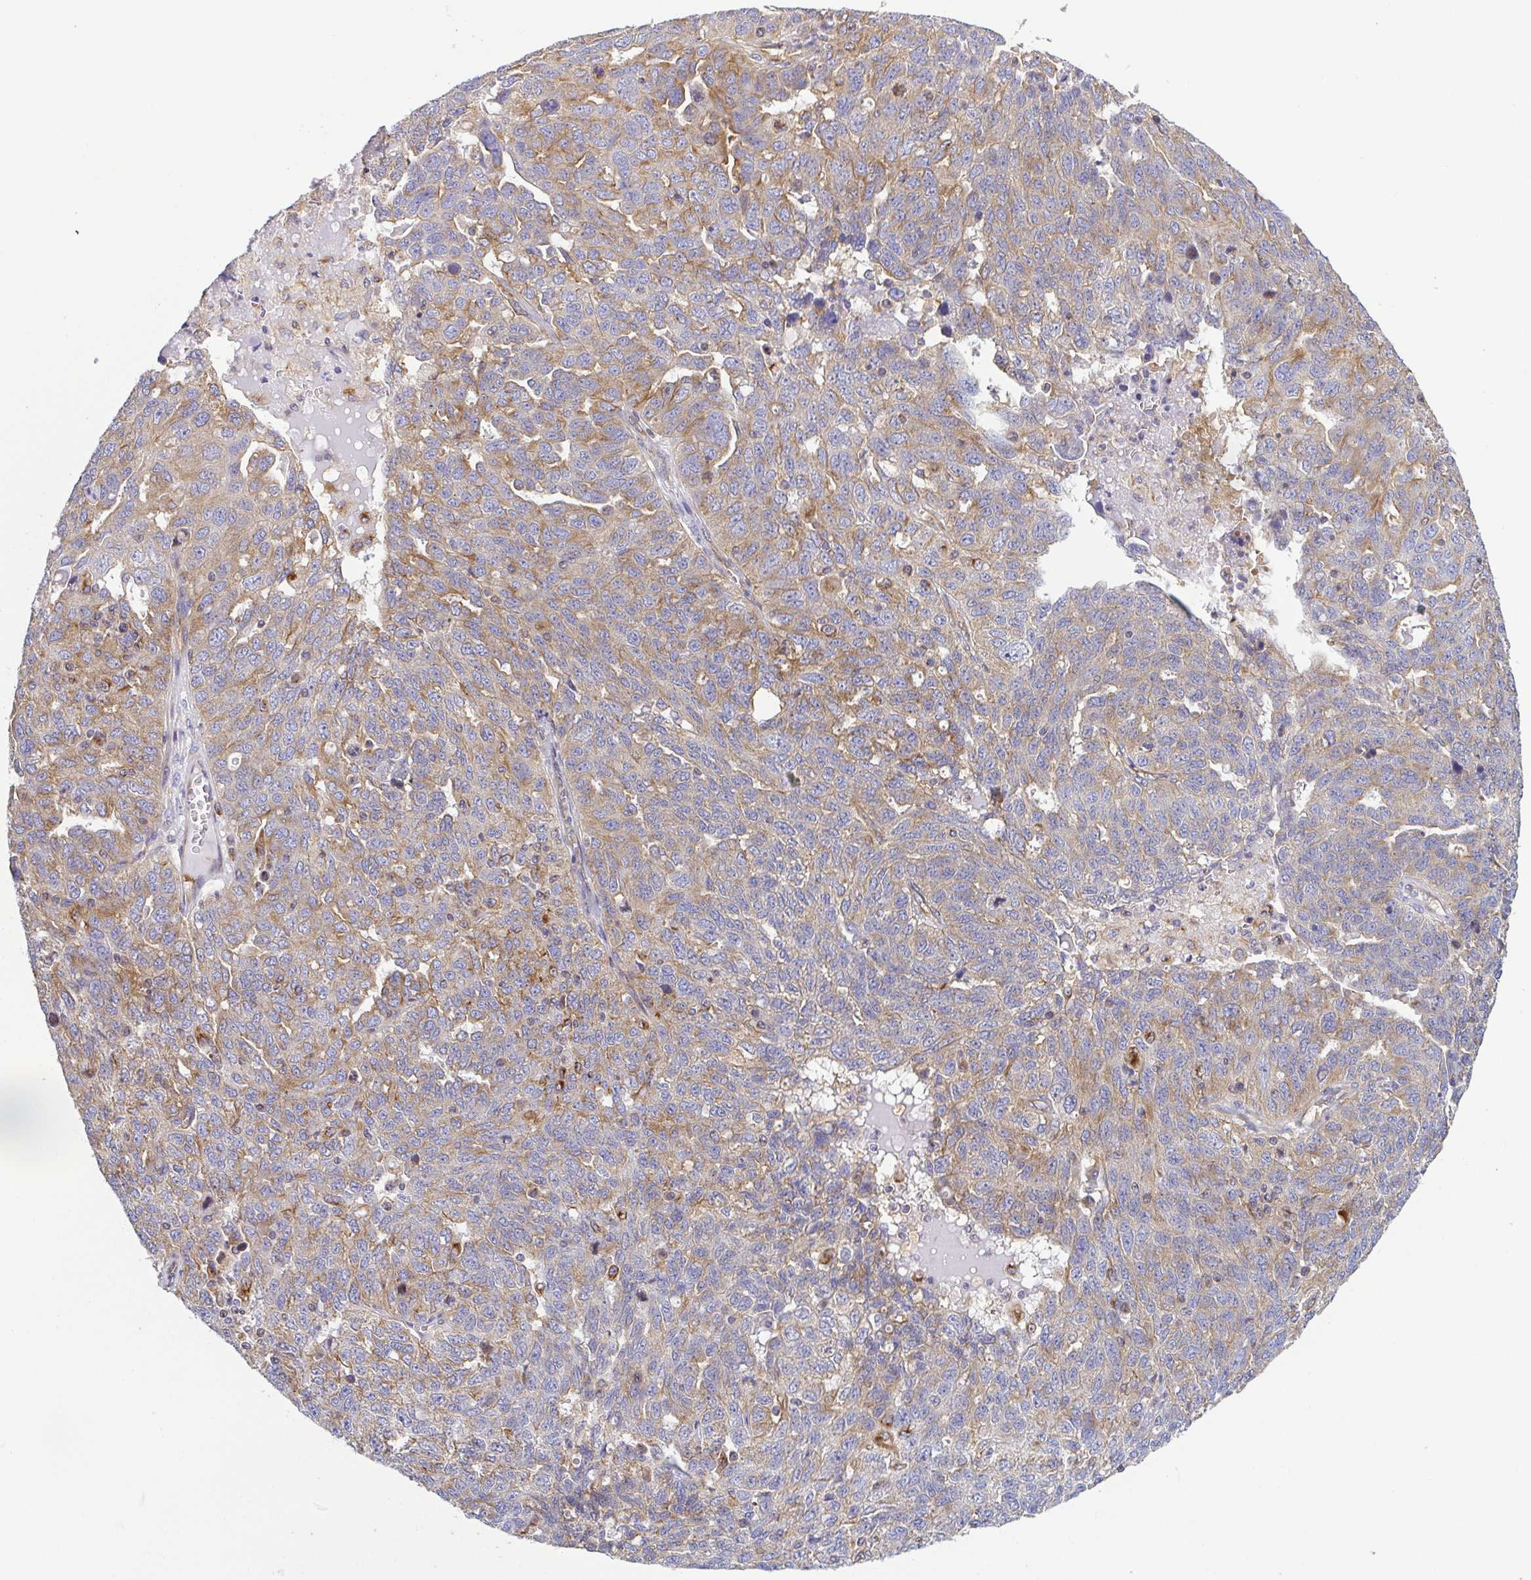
{"staining": {"intensity": "moderate", "quantity": "25%-75%", "location": "cytoplasmic/membranous"}, "tissue": "ovarian cancer", "cell_type": "Tumor cells", "image_type": "cancer", "snomed": [{"axis": "morphology", "description": "Cystadenocarcinoma, serous, NOS"}, {"axis": "topography", "description": "Ovary"}], "caption": "Moderate cytoplasmic/membranous staining is appreciated in approximately 25%-75% of tumor cells in ovarian serous cystadenocarcinoma. (DAB IHC with brightfield microscopy, high magnification).", "gene": "KIF5B", "patient": {"sex": "female", "age": 71}}